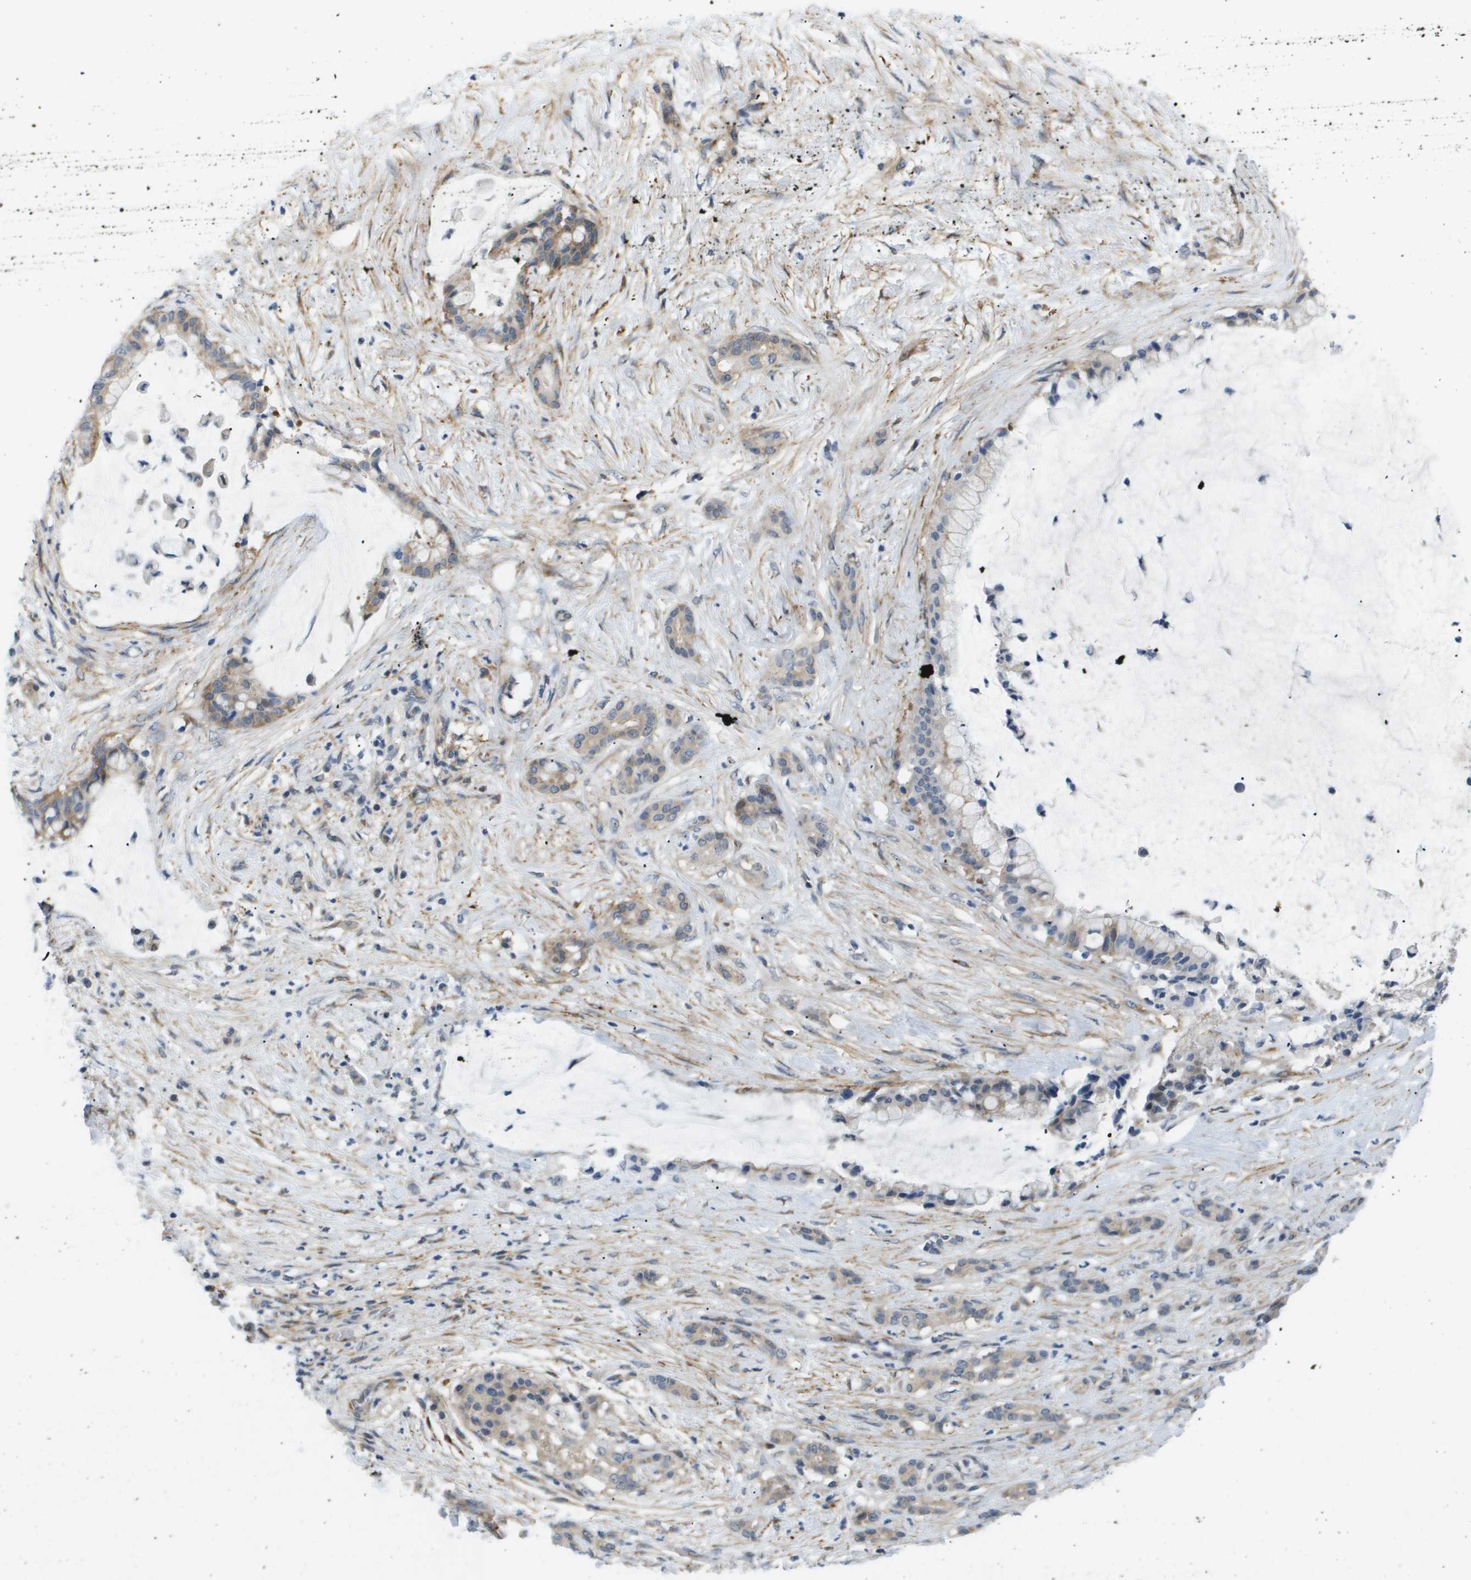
{"staining": {"intensity": "moderate", "quantity": "<25%", "location": "cytoplasmic/membranous"}, "tissue": "pancreatic cancer", "cell_type": "Tumor cells", "image_type": "cancer", "snomed": [{"axis": "morphology", "description": "Adenocarcinoma, NOS"}, {"axis": "topography", "description": "Pancreas"}], "caption": "Protein expression by immunohistochemistry (IHC) exhibits moderate cytoplasmic/membranous positivity in approximately <25% of tumor cells in pancreatic cancer.", "gene": "OTUD5", "patient": {"sex": "male", "age": 41}}